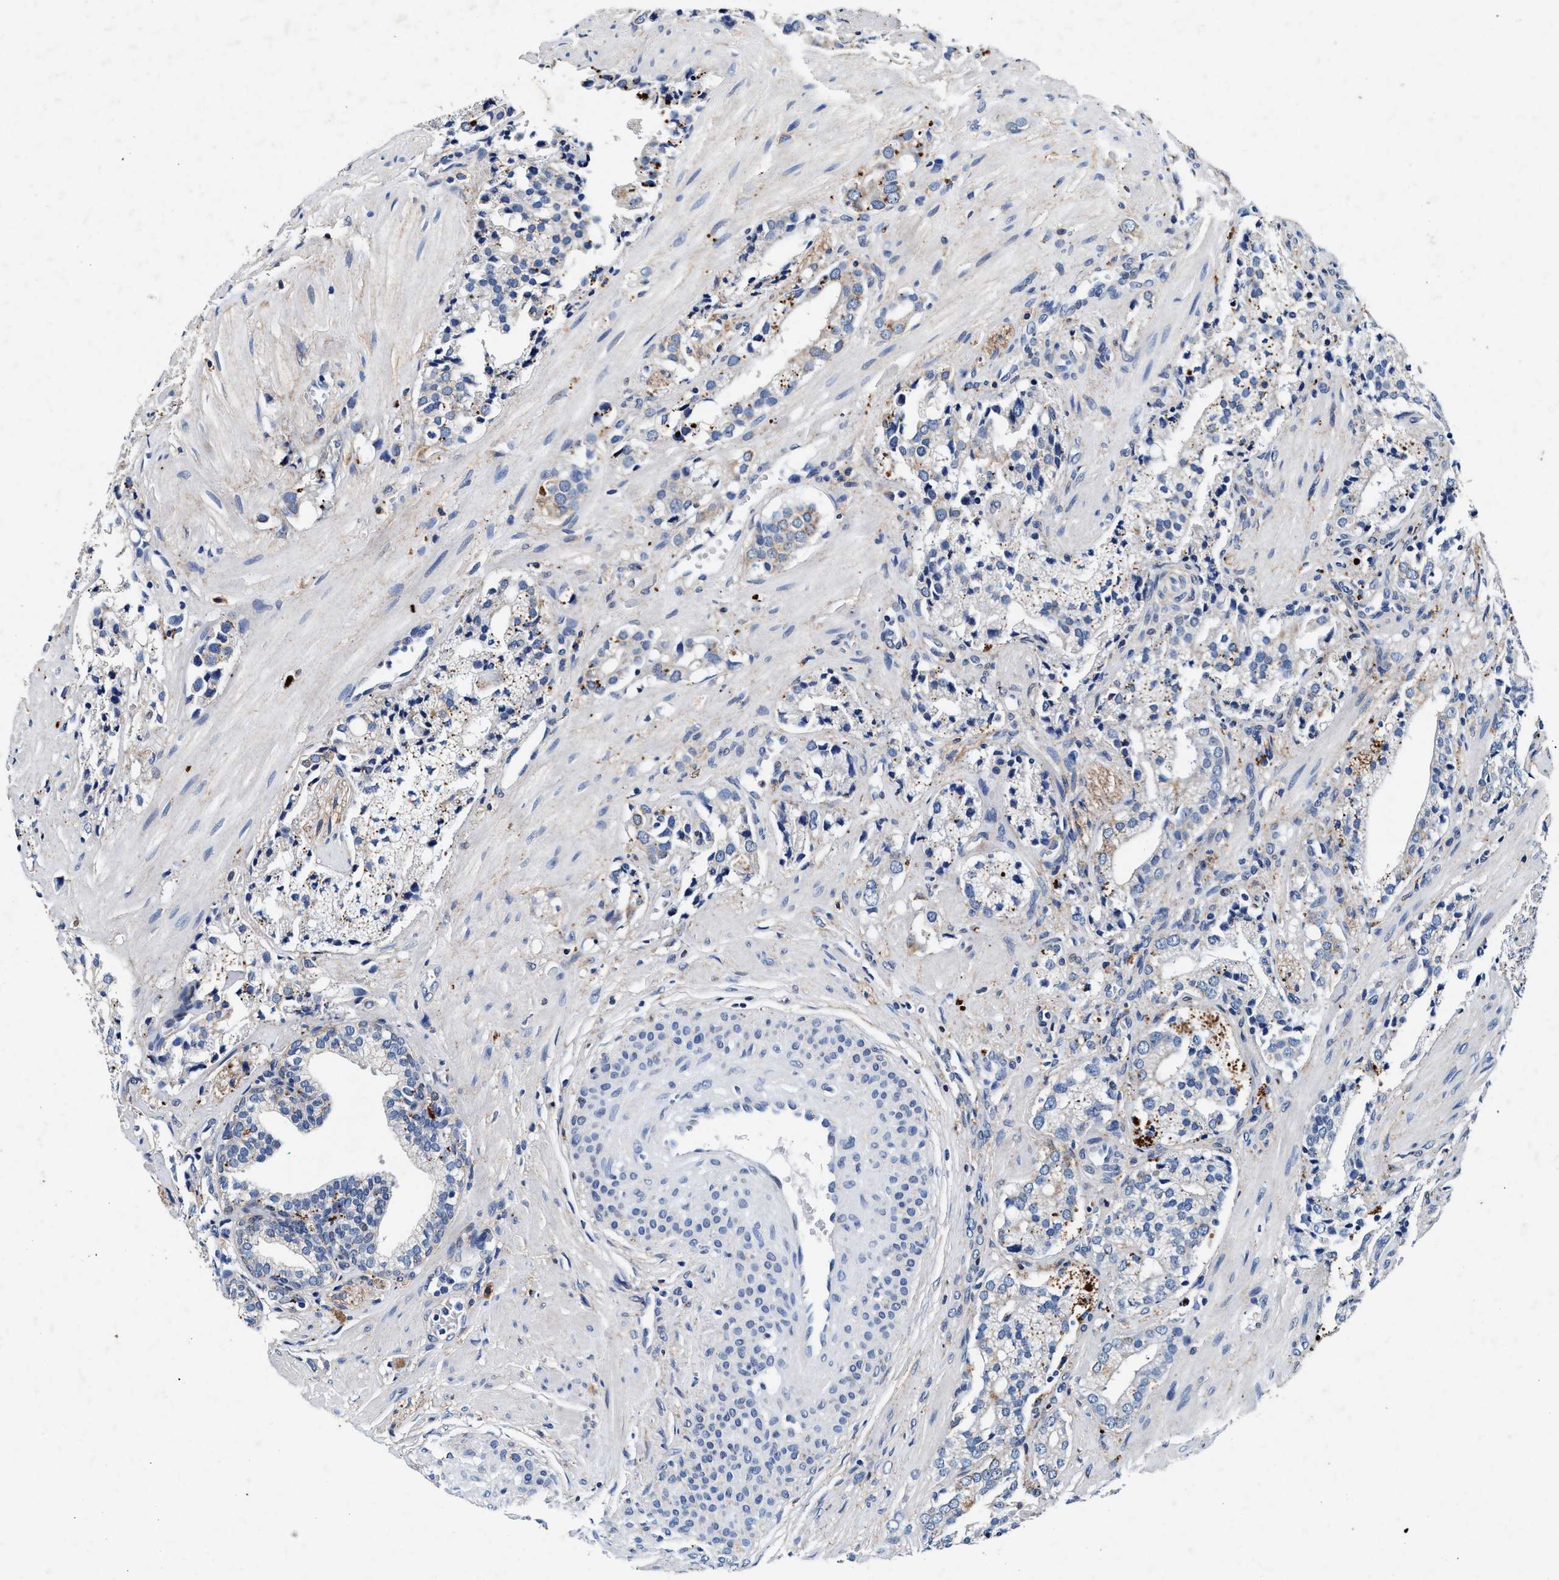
{"staining": {"intensity": "weak", "quantity": "<25%", "location": "cytoplasmic/membranous"}, "tissue": "prostate cancer", "cell_type": "Tumor cells", "image_type": "cancer", "snomed": [{"axis": "morphology", "description": "Adenocarcinoma, High grade"}, {"axis": "topography", "description": "Prostate"}], "caption": "IHC micrograph of neoplastic tissue: prostate cancer stained with DAB (3,3'-diaminobenzidine) exhibits no significant protein expression in tumor cells. (DAB immunohistochemistry with hematoxylin counter stain).", "gene": "SLC8A1", "patient": {"sex": "male", "age": 52}}